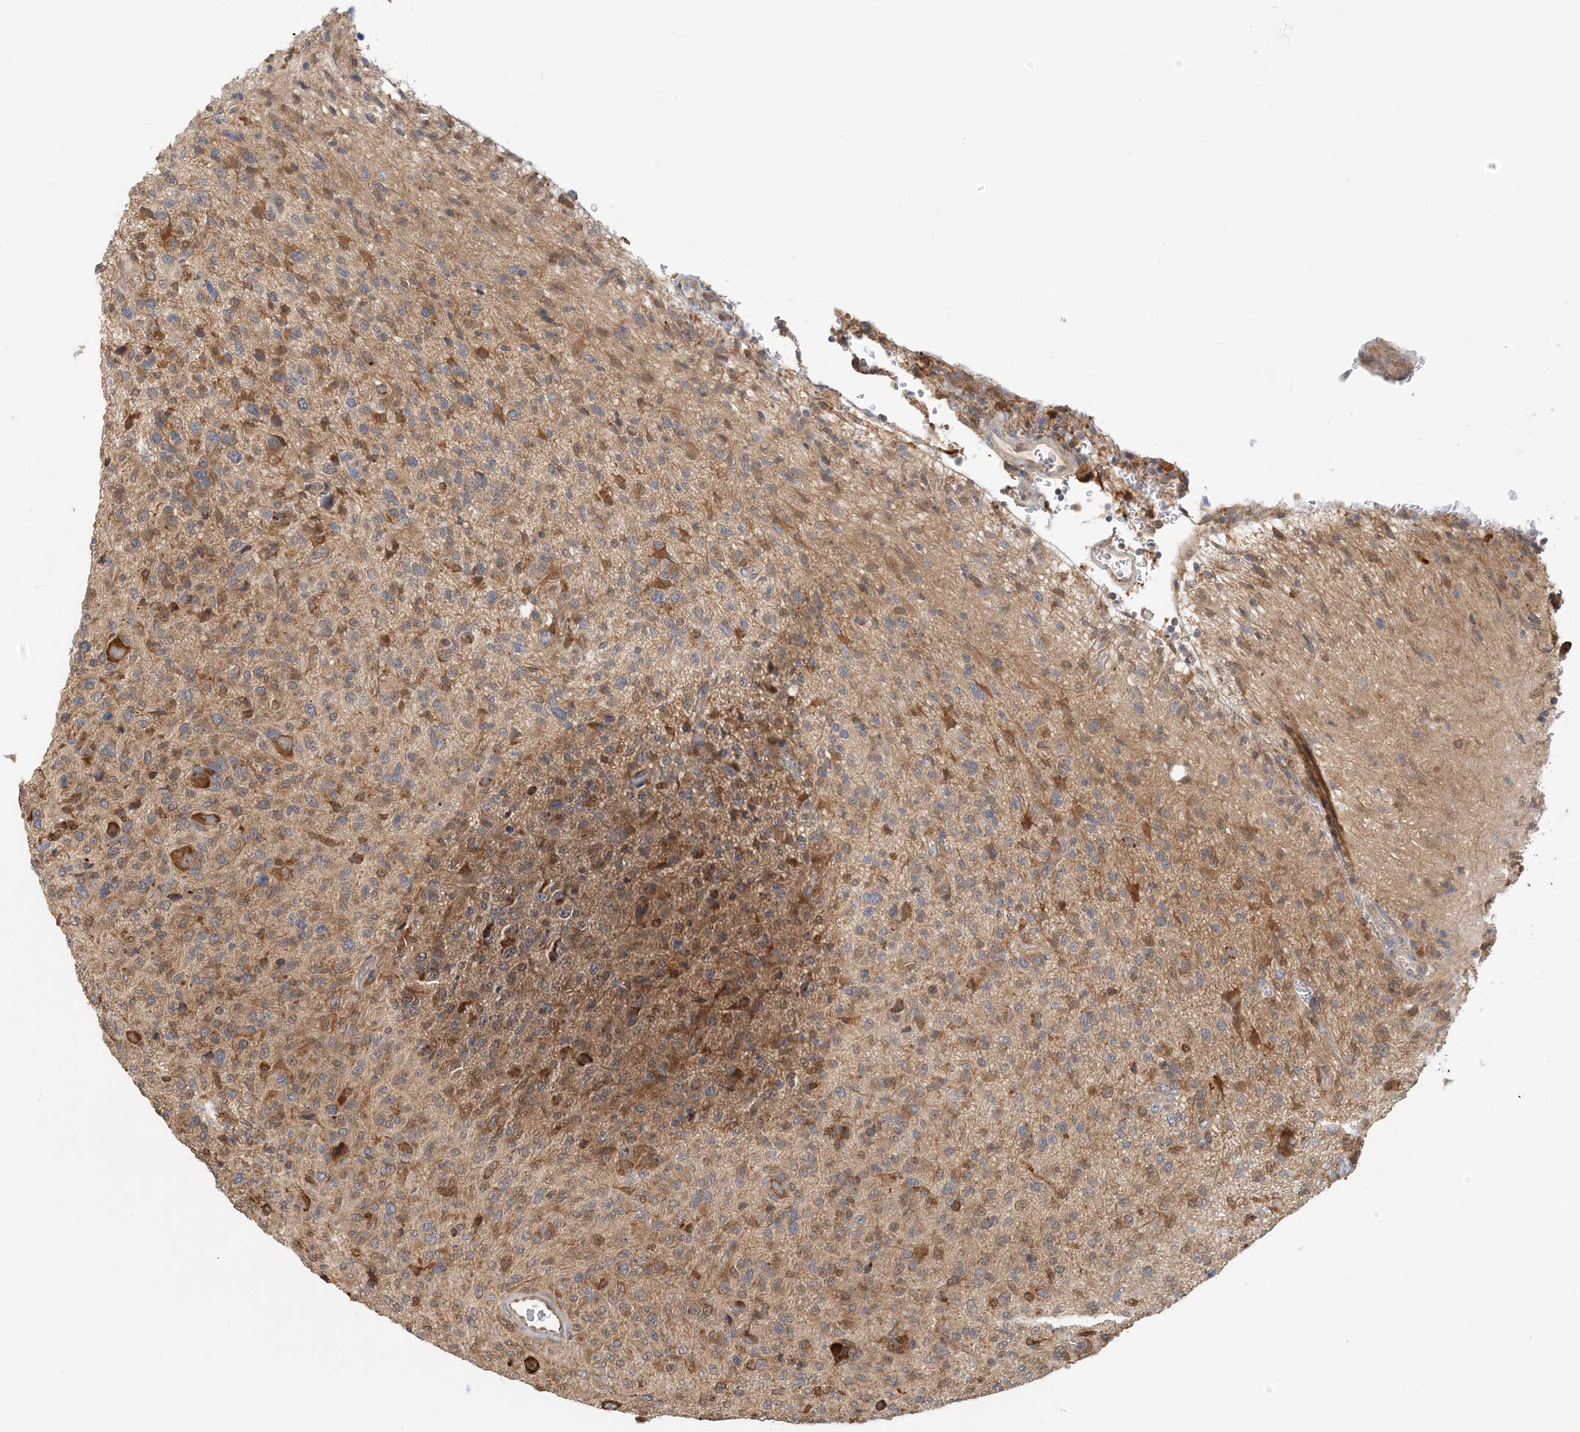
{"staining": {"intensity": "moderate", "quantity": "25%-75%", "location": "cytoplasmic/membranous"}, "tissue": "glioma", "cell_type": "Tumor cells", "image_type": "cancer", "snomed": [{"axis": "morphology", "description": "Glioma, malignant, High grade"}, {"axis": "topography", "description": "Brain"}], "caption": "High-magnification brightfield microscopy of malignant glioma (high-grade) stained with DAB (brown) and counterstained with hematoxylin (blue). tumor cells exhibit moderate cytoplasmic/membranous positivity is seen in about25%-75% of cells.", "gene": "HNMT", "patient": {"sex": "female", "age": 57}}